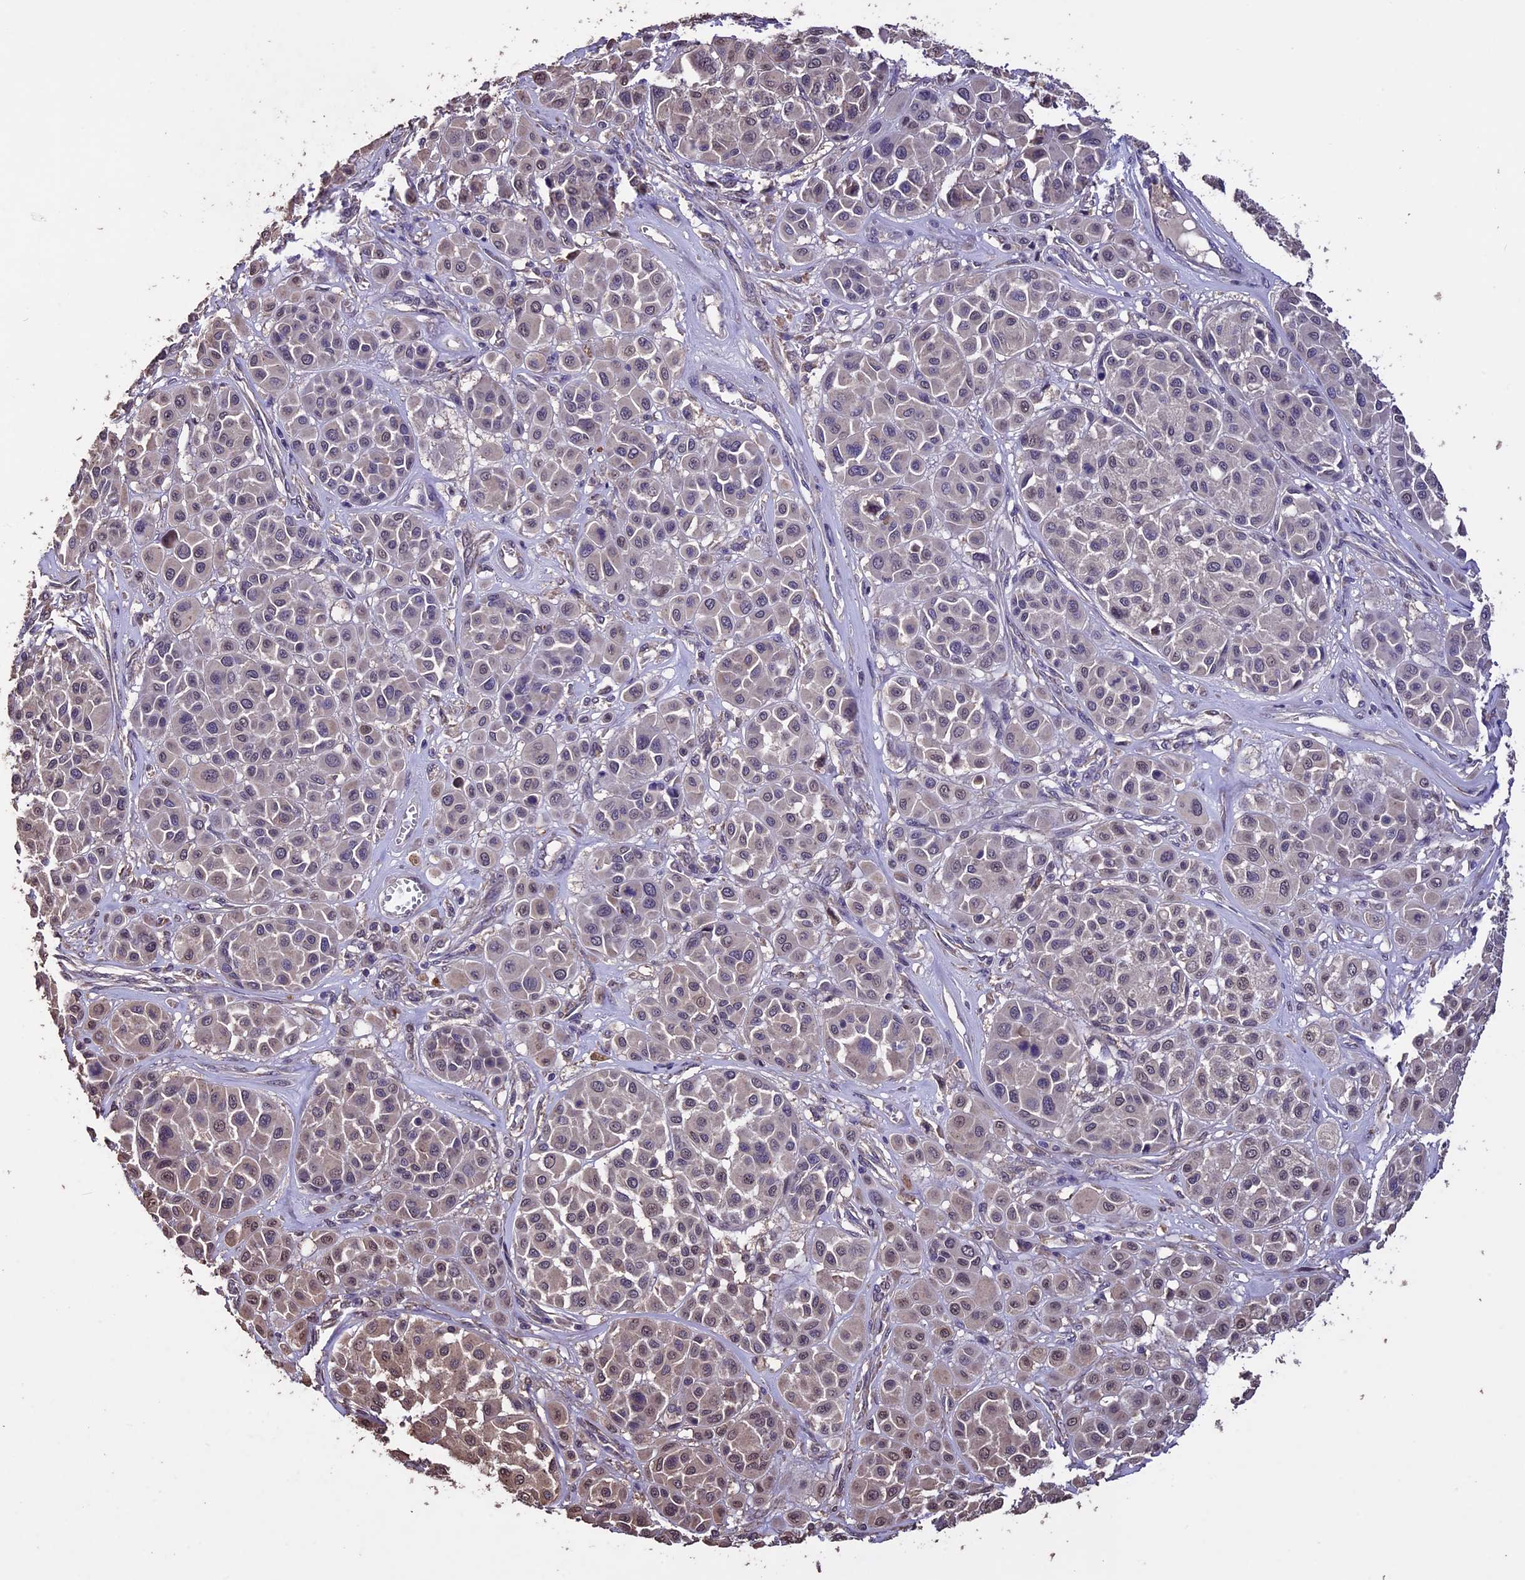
{"staining": {"intensity": "moderate", "quantity": "<25%", "location": "cytoplasmic/membranous,nuclear"}, "tissue": "melanoma", "cell_type": "Tumor cells", "image_type": "cancer", "snomed": [{"axis": "morphology", "description": "Malignant melanoma, Metastatic site"}, {"axis": "topography", "description": "Soft tissue"}], "caption": "Human malignant melanoma (metastatic site) stained for a protein (brown) demonstrates moderate cytoplasmic/membranous and nuclear positive staining in about <25% of tumor cells.", "gene": "DIS3L", "patient": {"sex": "male", "age": 41}}